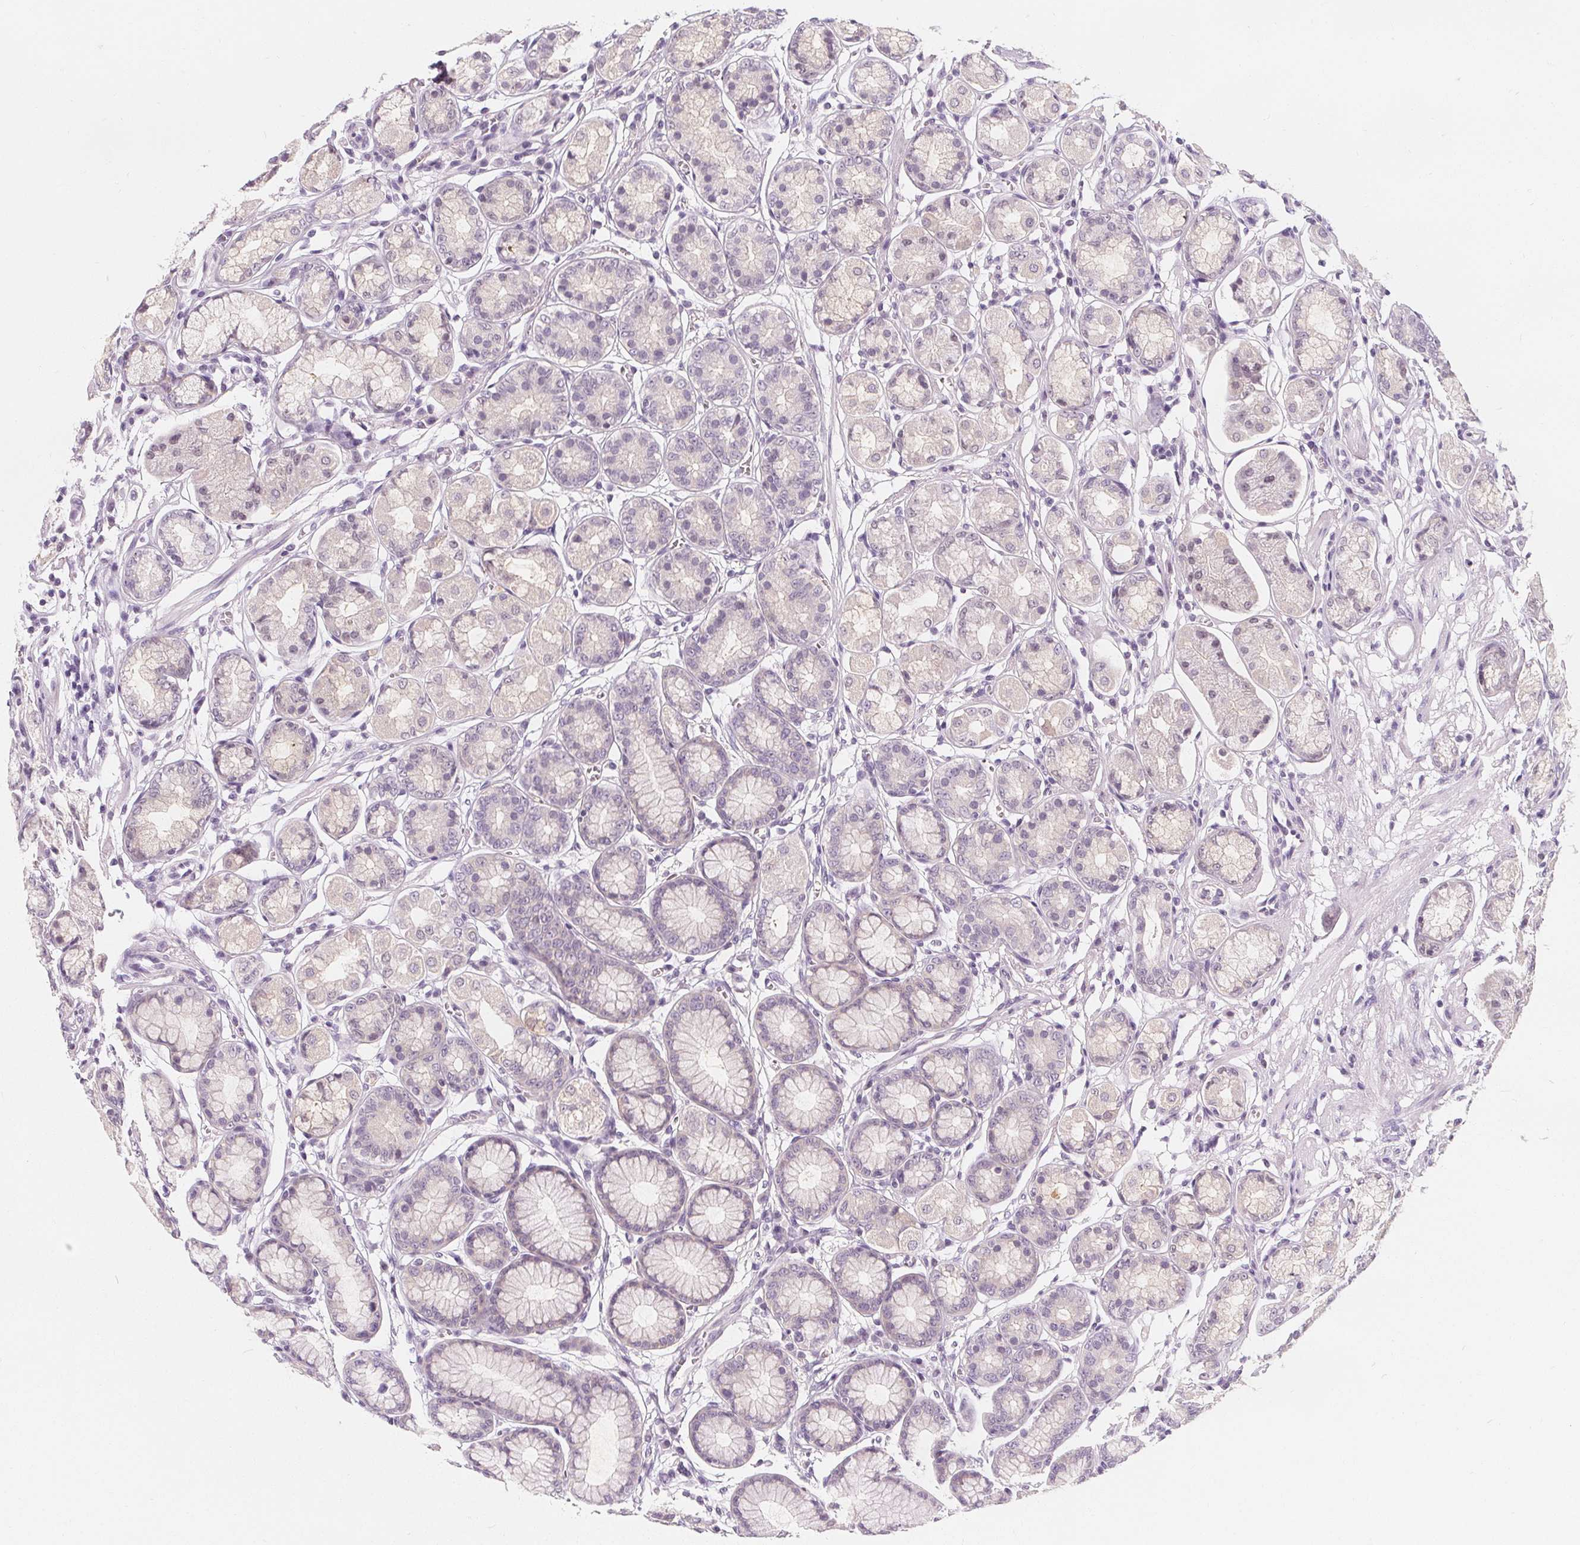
{"staining": {"intensity": "negative", "quantity": "none", "location": "none"}, "tissue": "stomach", "cell_type": "Glandular cells", "image_type": "normal", "snomed": [{"axis": "morphology", "description": "Normal tissue, NOS"}, {"axis": "topography", "description": "Stomach"}, {"axis": "topography", "description": "Stomach, lower"}], "caption": "Glandular cells are negative for brown protein staining in normal stomach. Nuclei are stained in blue.", "gene": "UGP2", "patient": {"sex": "male", "age": 76}}